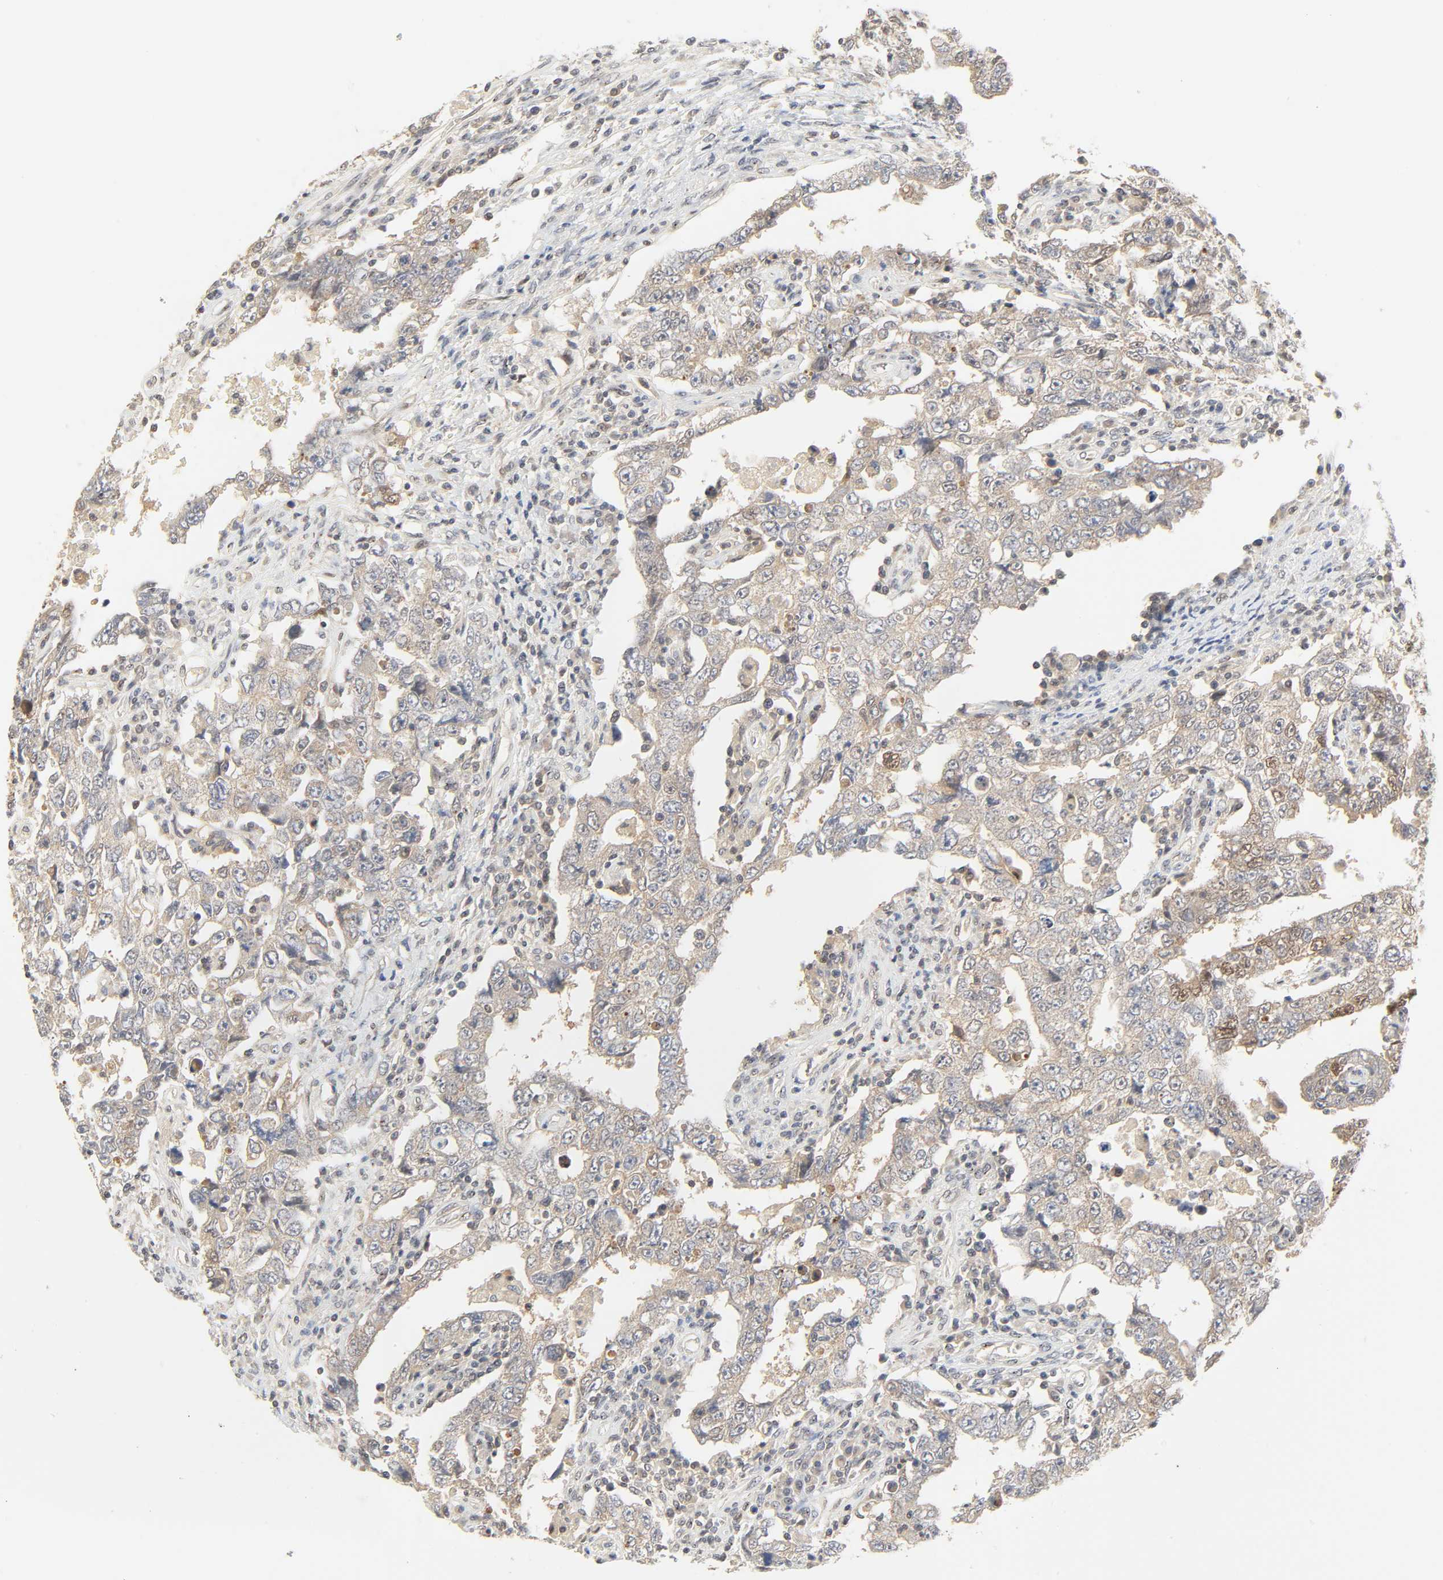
{"staining": {"intensity": "weak", "quantity": "25%-75%", "location": "cytoplasmic/membranous,nuclear"}, "tissue": "testis cancer", "cell_type": "Tumor cells", "image_type": "cancer", "snomed": [{"axis": "morphology", "description": "Carcinoma, Embryonal, NOS"}, {"axis": "topography", "description": "Testis"}], "caption": "Immunohistochemistry staining of testis cancer, which demonstrates low levels of weak cytoplasmic/membranous and nuclear positivity in approximately 25%-75% of tumor cells indicating weak cytoplasmic/membranous and nuclear protein staining. The staining was performed using DAB (brown) for protein detection and nuclei were counterstained in hematoxylin (blue).", "gene": "UBC", "patient": {"sex": "male", "age": 26}}